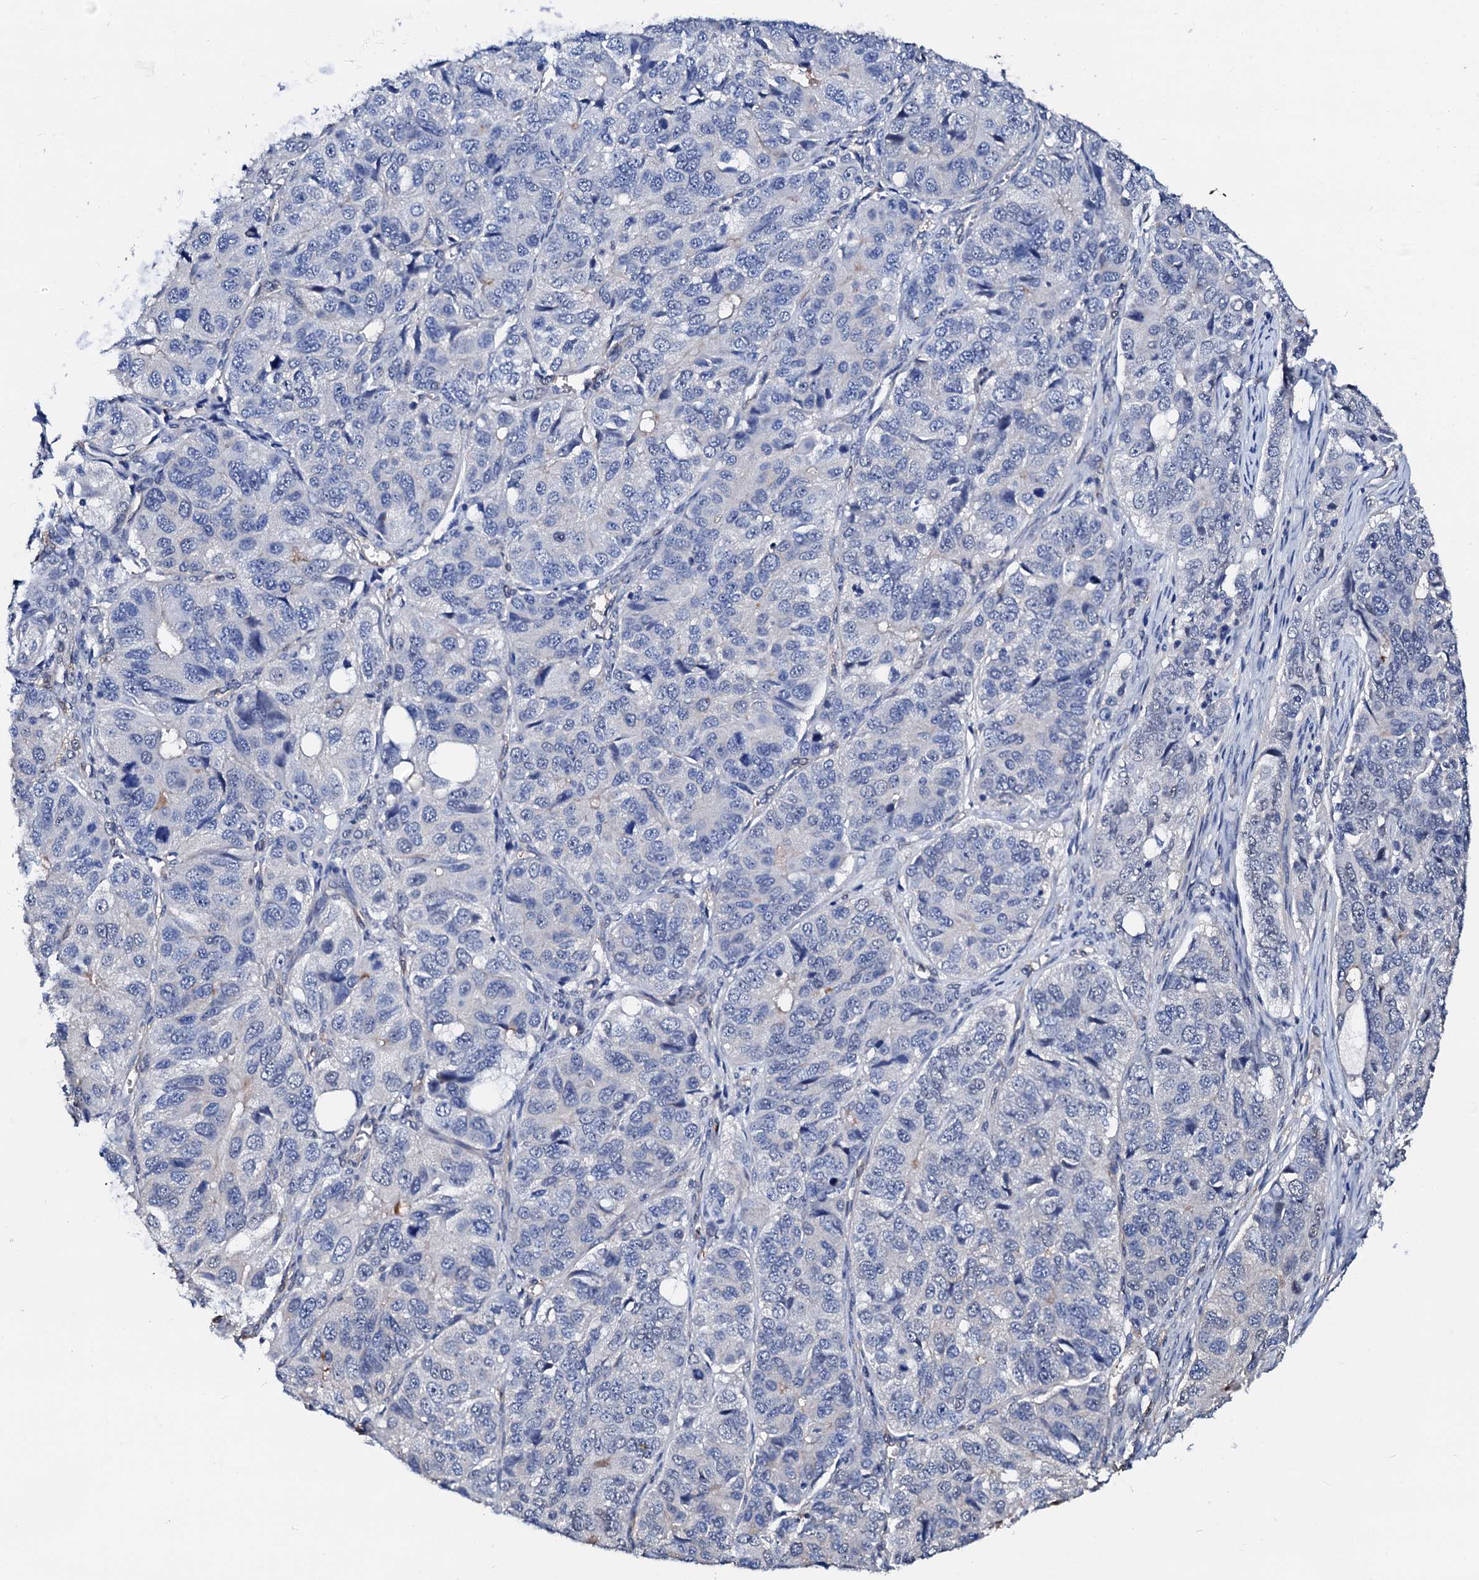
{"staining": {"intensity": "negative", "quantity": "none", "location": "none"}, "tissue": "ovarian cancer", "cell_type": "Tumor cells", "image_type": "cancer", "snomed": [{"axis": "morphology", "description": "Carcinoma, endometroid"}, {"axis": "topography", "description": "Ovary"}], "caption": "Human ovarian endometroid carcinoma stained for a protein using immunohistochemistry (IHC) reveals no positivity in tumor cells.", "gene": "CSN2", "patient": {"sex": "female", "age": 51}}